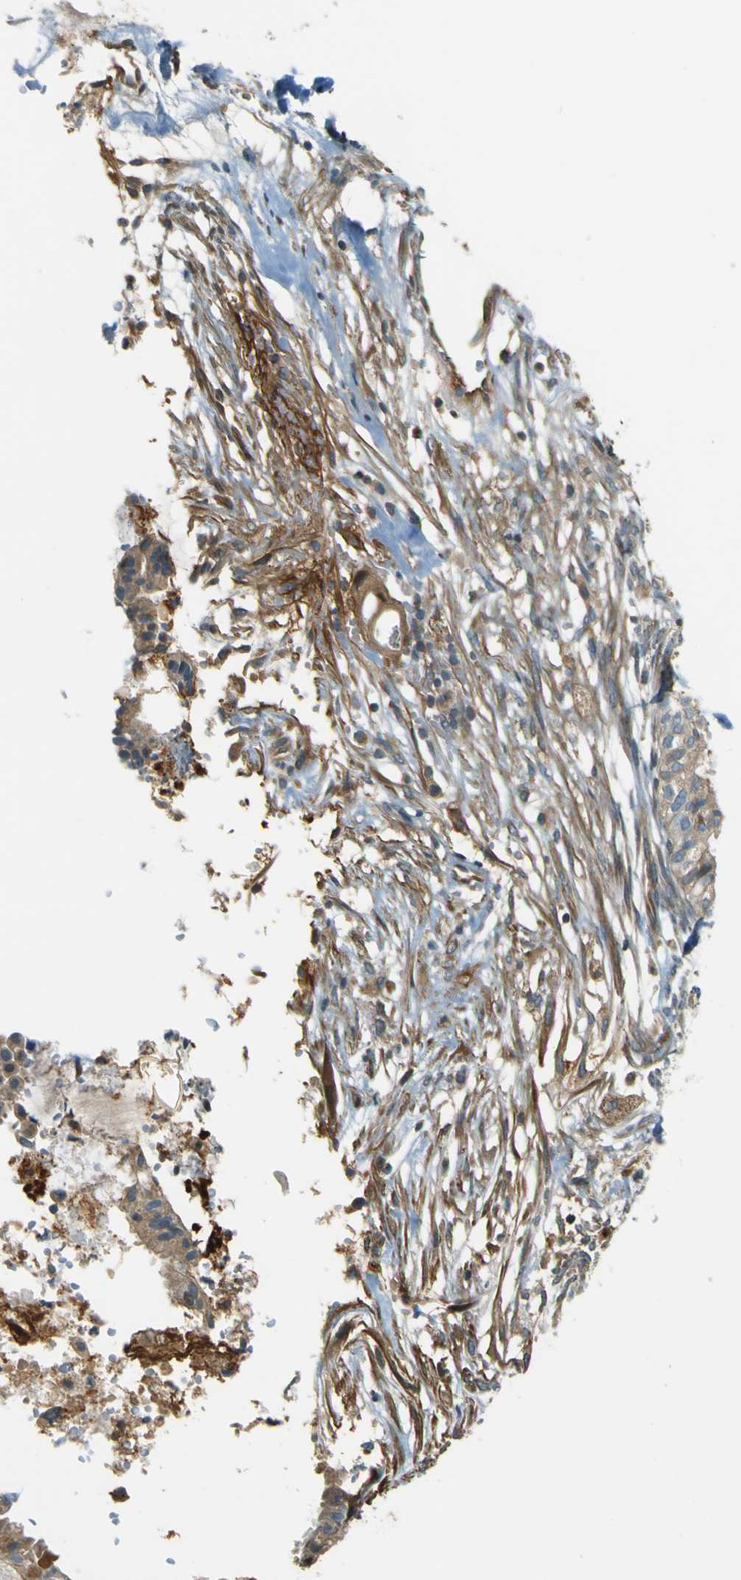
{"staining": {"intensity": "weak", "quantity": ">75%", "location": "cytoplasmic/membranous"}, "tissue": "cervical cancer", "cell_type": "Tumor cells", "image_type": "cancer", "snomed": [{"axis": "morphology", "description": "Normal tissue, NOS"}, {"axis": "morphology", "description": "Adenocarcinoma, NOS"}, {"axis": "topography", "description": "Cervix"}, {"axis": "topography", "description": "Endometrium"}], "caption": "IHC micrograph of neoplastic tissue: human cervical cancer stained using IHC demonstrates low levels of weak protein expression localized specifically in the cytoplasmic/membranous of tumor cells, appearing as a cytoplasmic/membranous brown color.", "gene": "LPCAT1", "patient": {"sex": "female", "age": 86}}